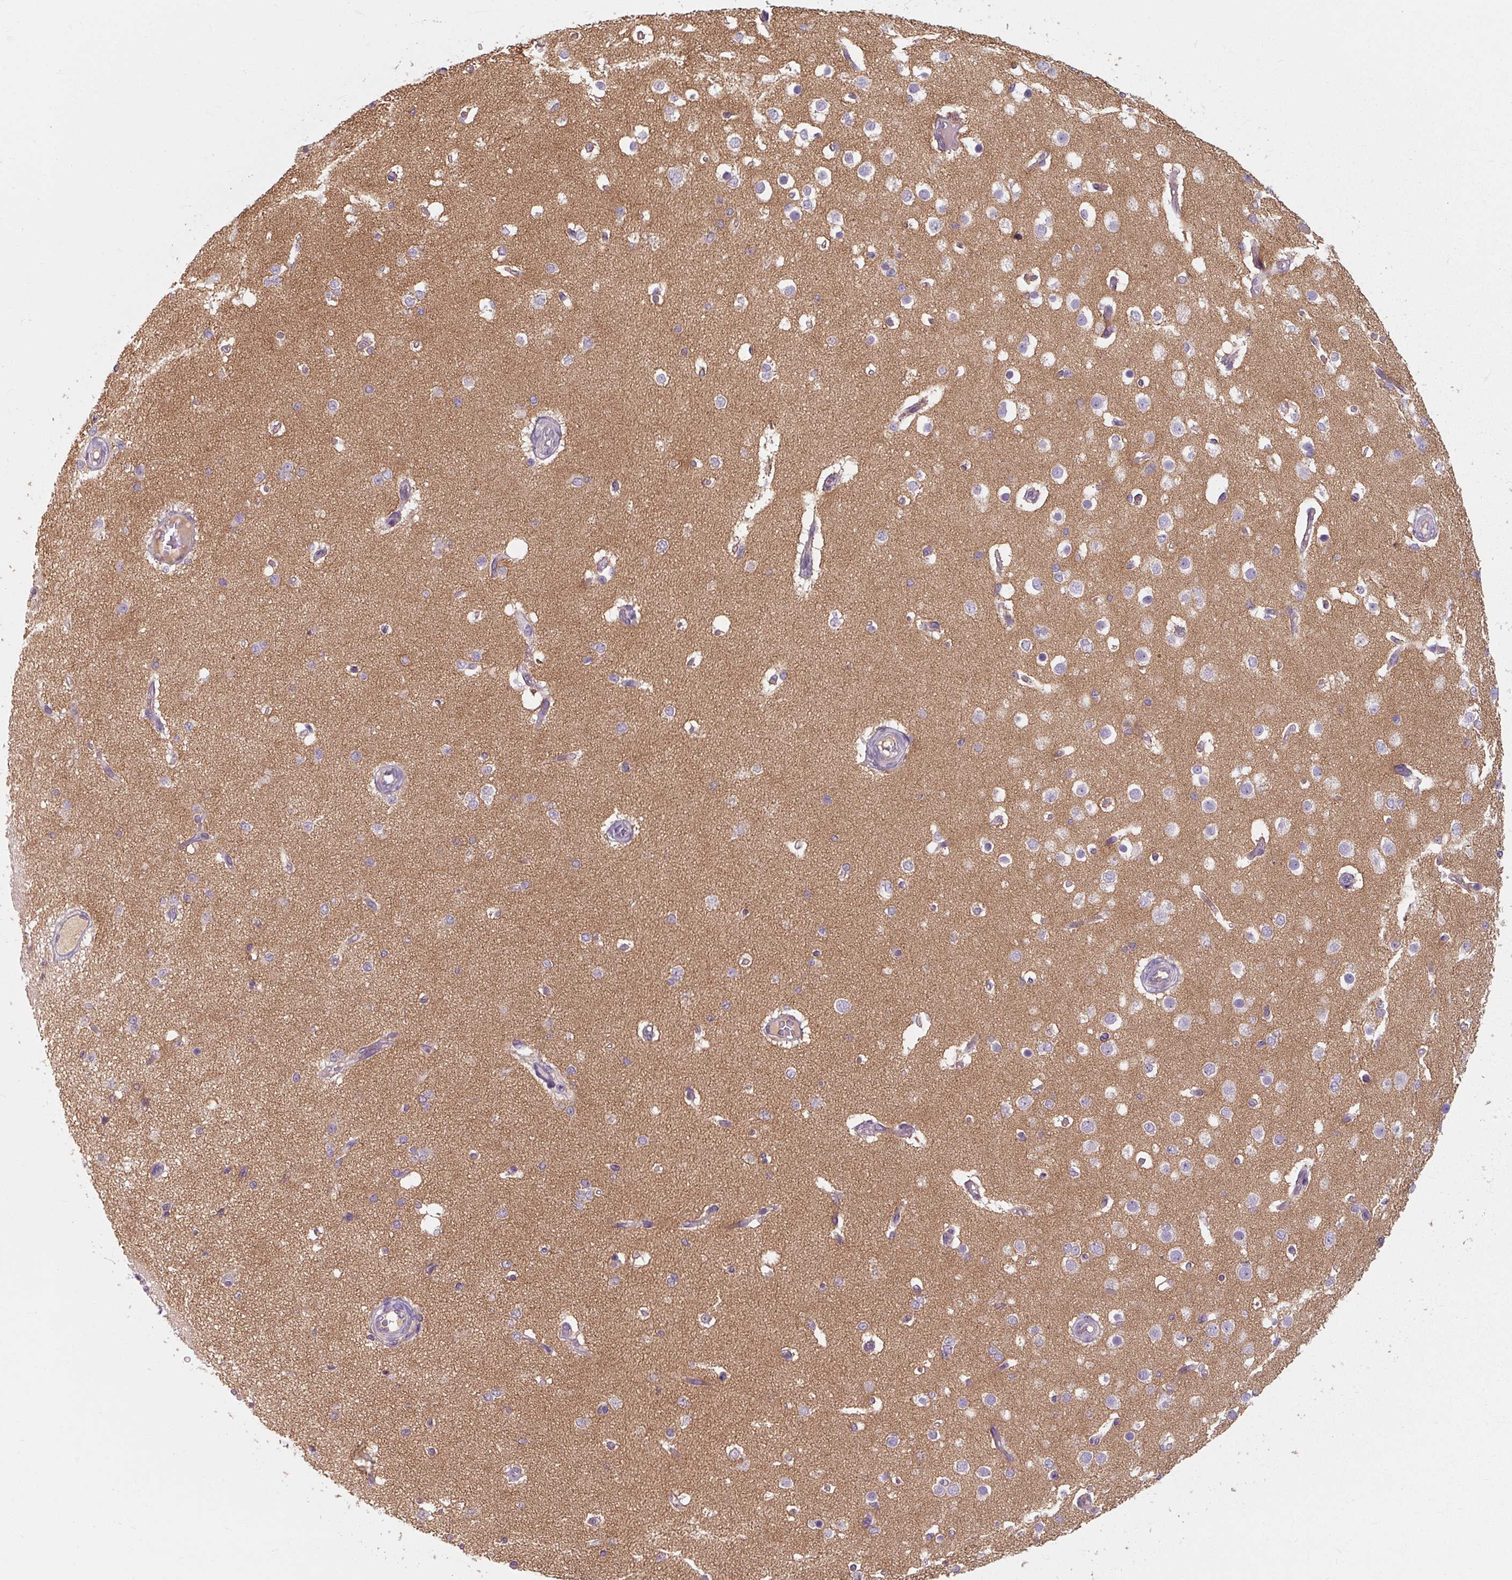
{"staining": {"intensity": "negative", "quantity": "none", "location": "none"}, "tissue": "cerebral cortex", "cell_type": "Endothelial cells", "image_type": "normal", "snomed": [{"axis": "morphology", "description": "Normal tissue, NOS"}, {"axis": "morphology", "description": "Inflammation, NOS"}, {"axis": "topography", "description": "Cerebral cortex"}], "caption": "Normal cerebral cortex was stained to show a protein in brown. There is no significant expression in endothelial cells.", "gene": "TSEN54", "patient": {"sex": "male", "age": 6}}